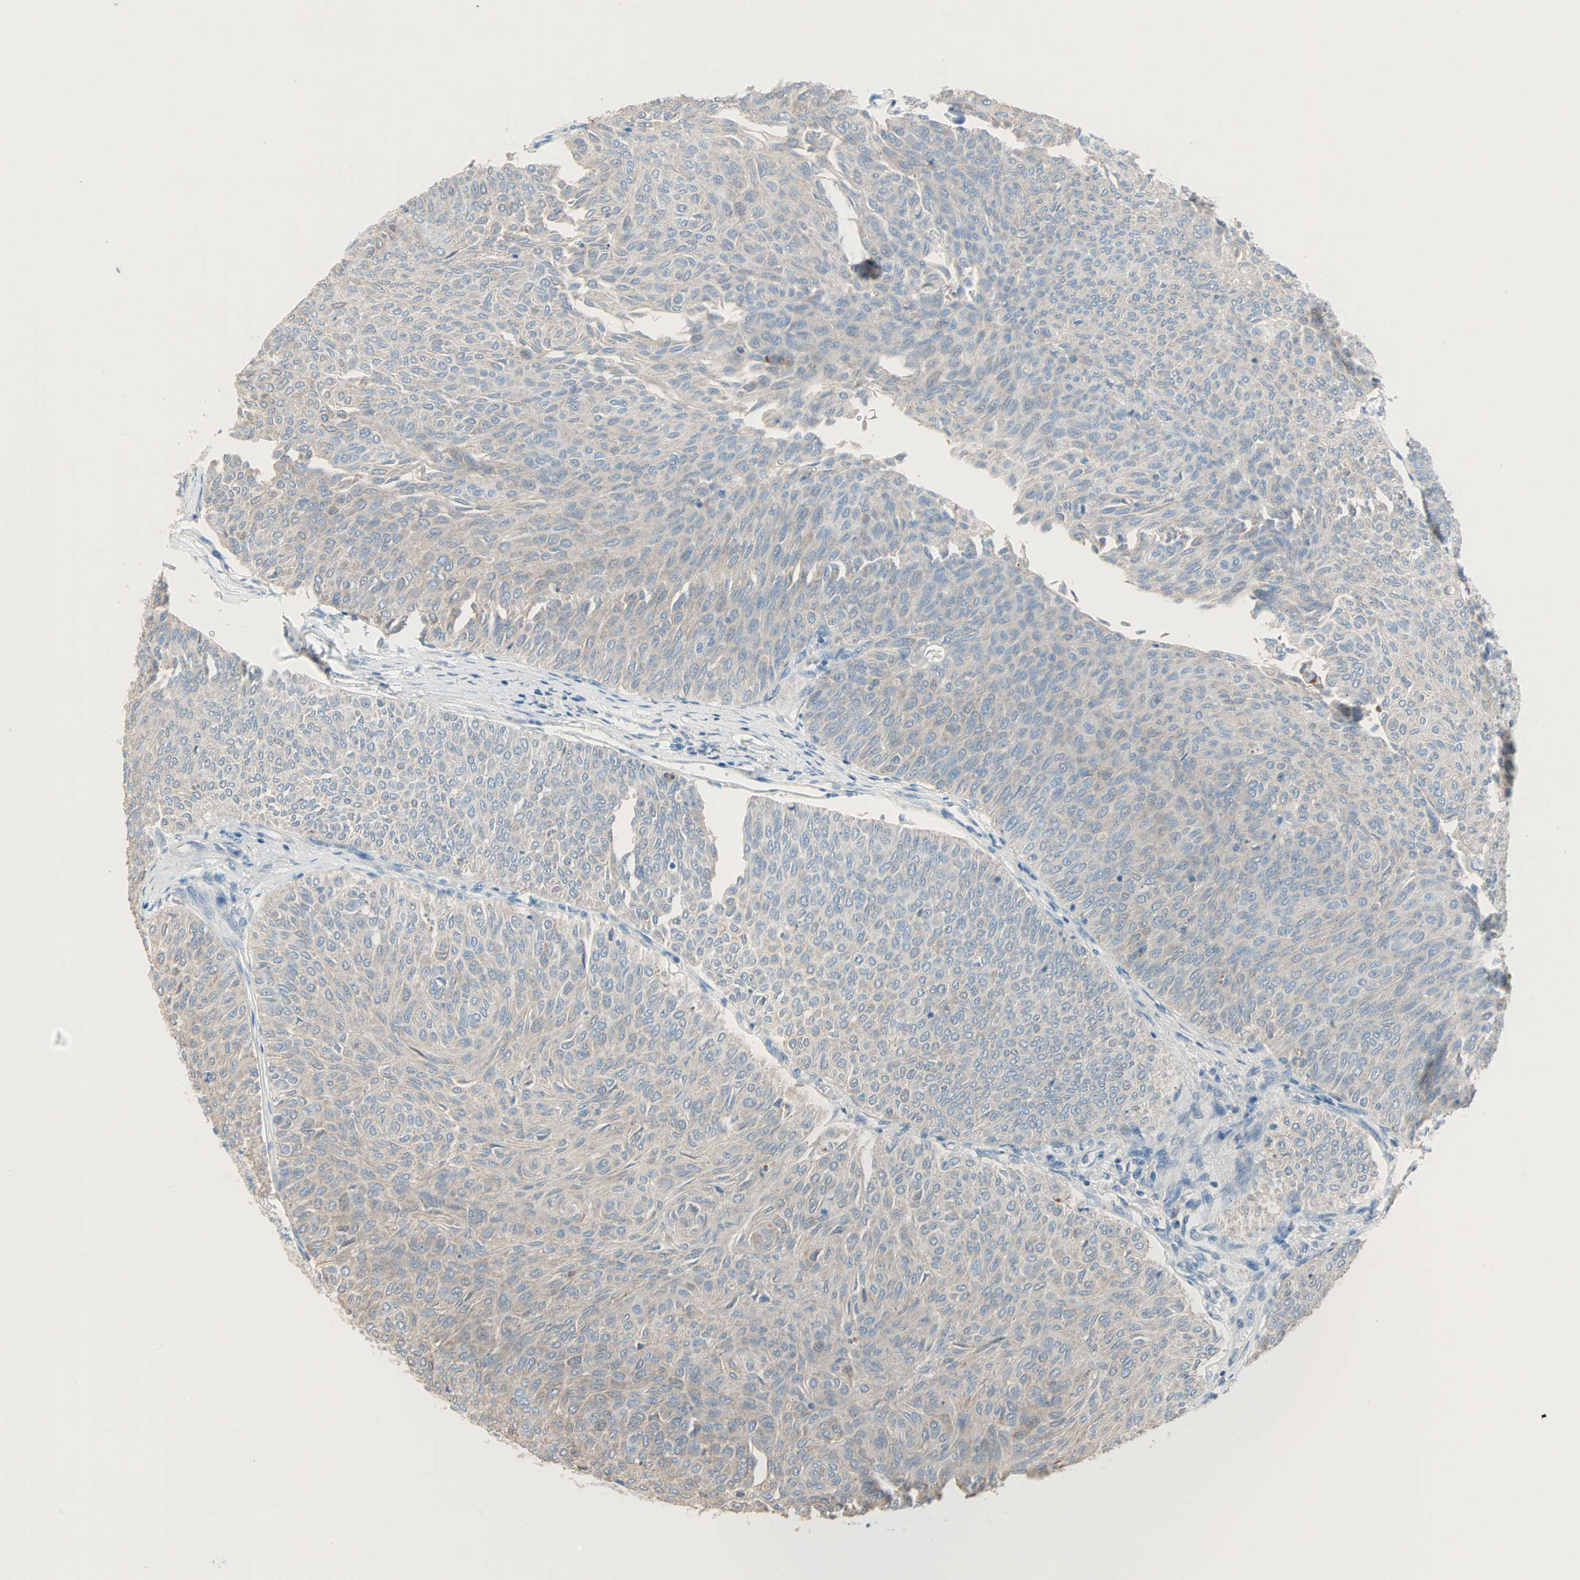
{"staining": {"intensity": "weak", "quantity": "25%-75%", "location": "cytoplasmic/membranous"}, "tissue": "urothelial cancer", "cell_type": "Tumor cells", "image_type": "cancer", "snomed": [{"axis": "morphology", "description": "Urothelial carcinoma, Low grade"}, {"axis": "topography", "description": "Urinary bladder"}], "caption": "Tumor cells exhibit low levels of weak cytoplasmic/membranous expression in about 25%-75% of cells in human low-grade urothelial carcinoma. (DAB IHC with brightfield microscopy, high magnification).", "gene": "ACVRL1", "patient": {"sex": "male", "age": 78}}